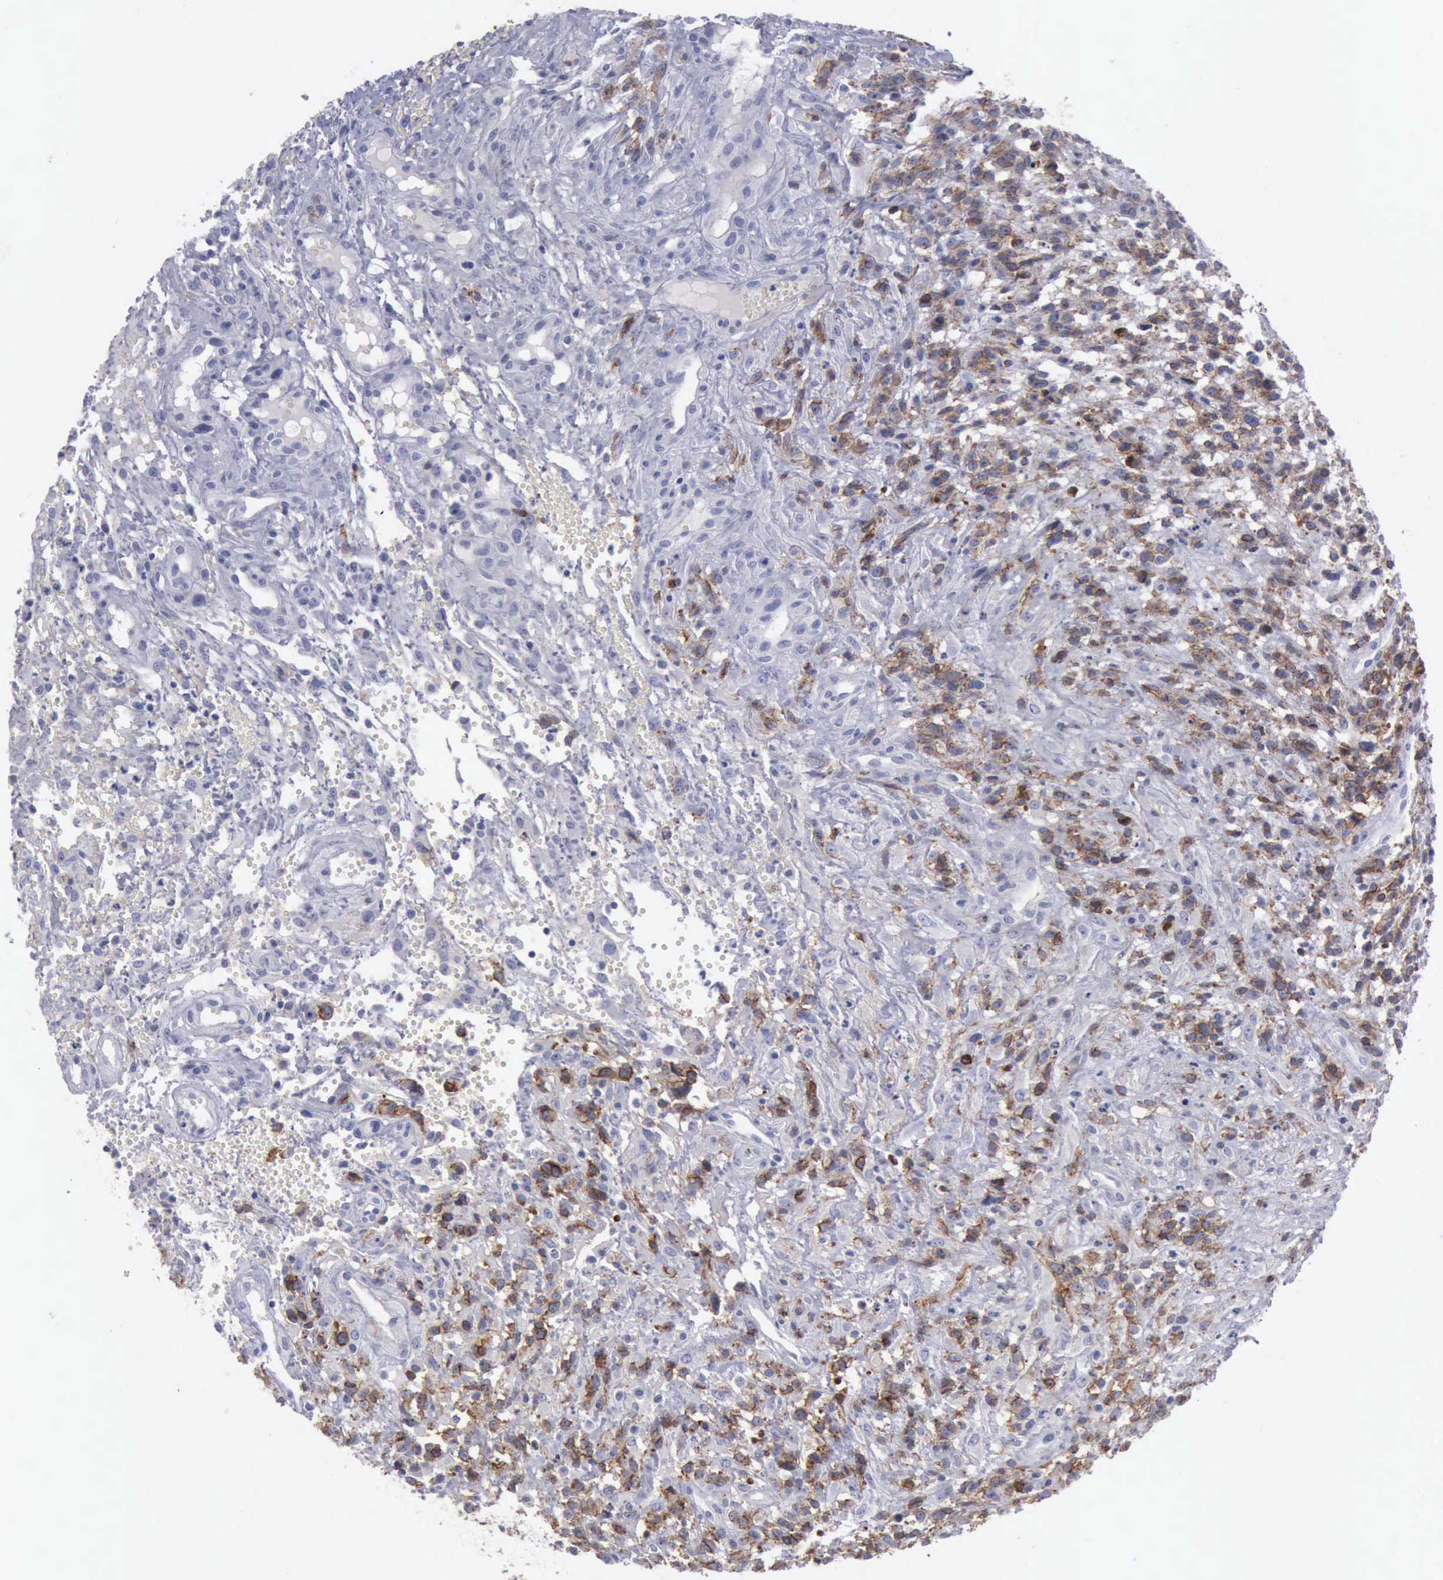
{"staining": {"intensity": "moderate", "quantity": ">75%", "location": "cytoplasmic/membranous"}, "tissue": "glioma", "cell_type": "Tumor cells", "image_type": "cancer", "snomed": [{"axis": "morphology", "description": "Glioma, malignant, High grade"}, {"axis": "topography", "description": "Brain"}], "caption": "Immunohistochemistry (DAB) staining of human glioma demonstrates moderate cytoplasmic/membranous protein positivity in about >75% of tumor cells.", "gene": "CDH2", "patient": {"sex": "male", "age": 66}}